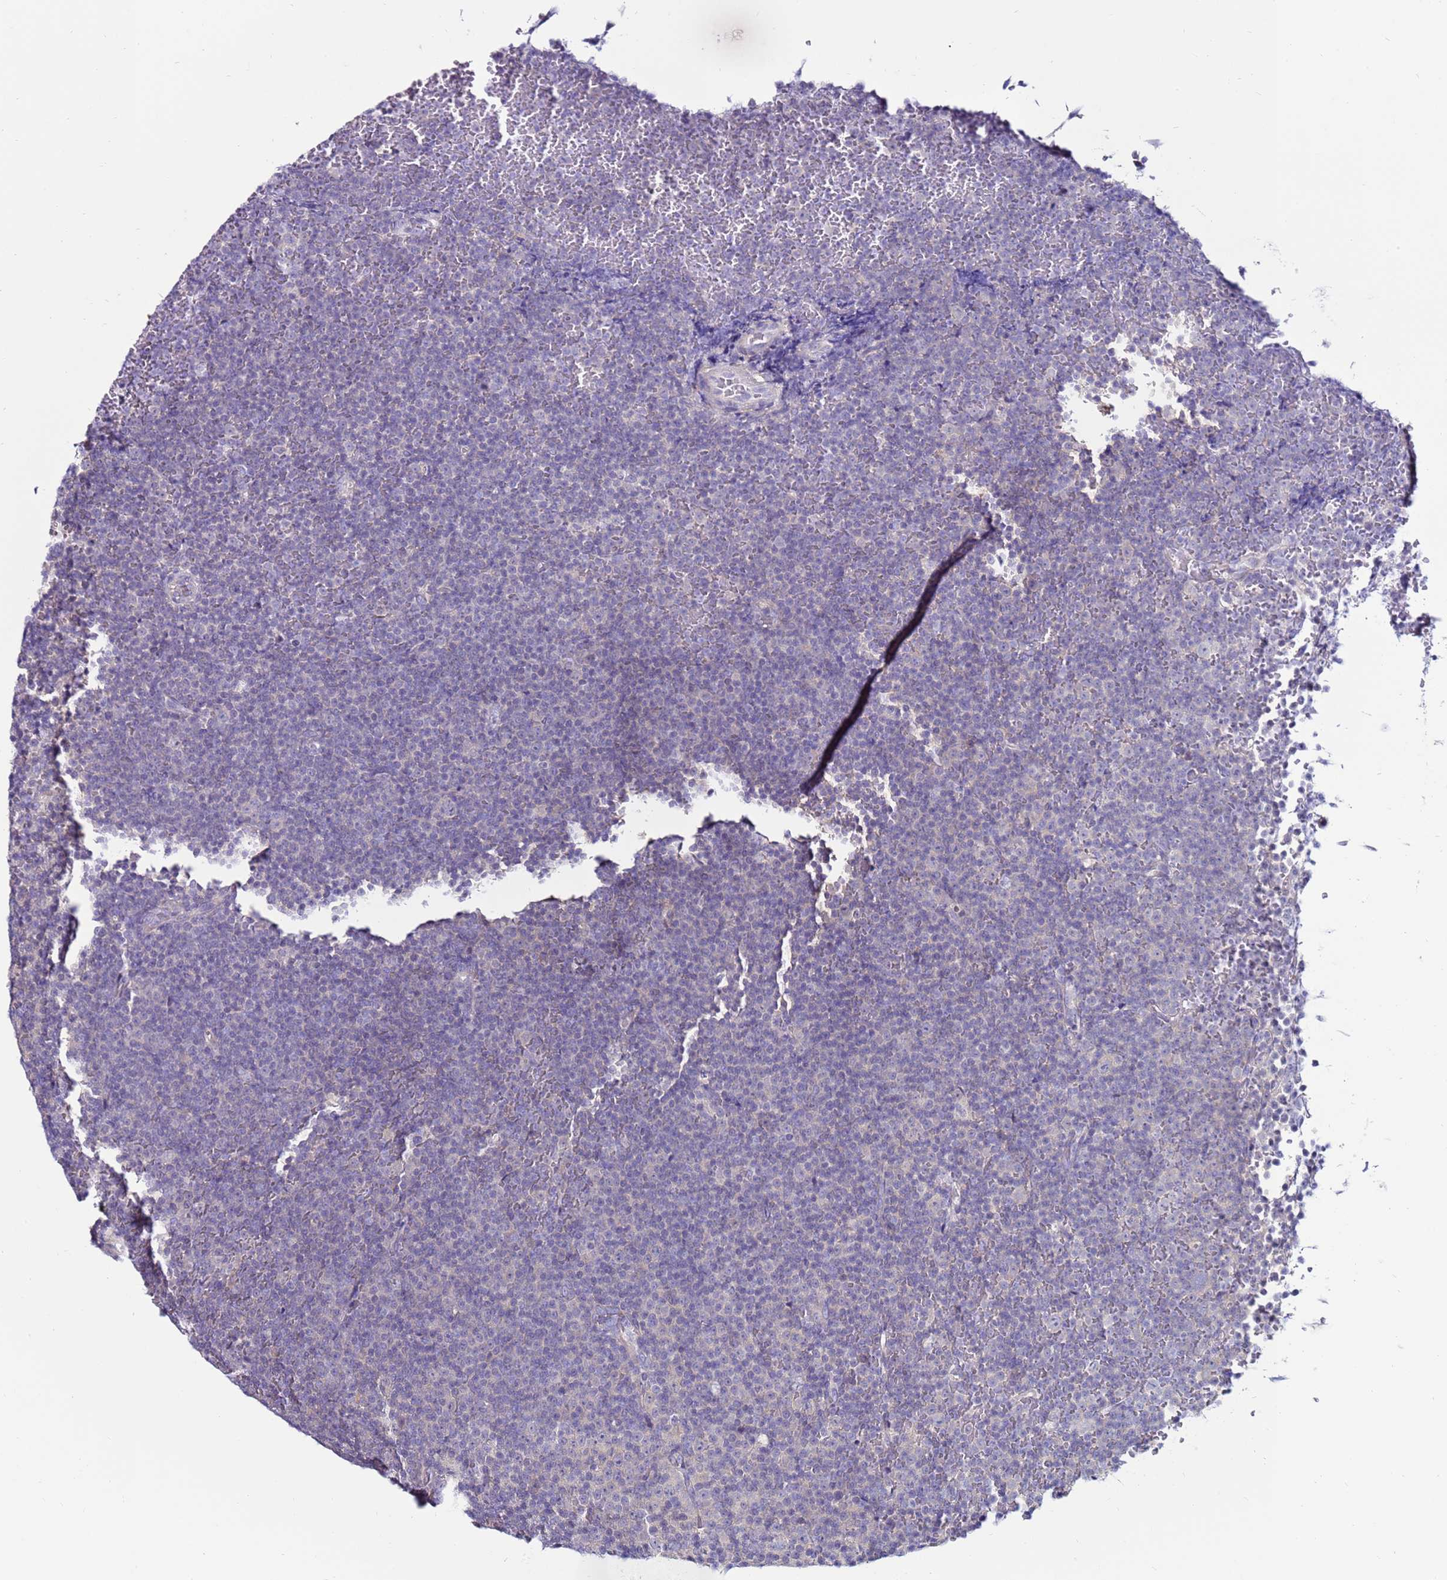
{"staining": {"intensity": "negative", "quantity": "none", "location": "none"}, "tissue": "lymphoma", "cell_type": "Tumor cells", "image_type": "cancer", "snomed": [{"axis": "morphology", "description": "Malignant lymphoma, non-Hodgkin's type, Low grade"}, {"axis": "topography", "description": "Lymph node"}], "caption": "A micrograph of human malignant lymphoma, non-Hodgkin's type (low-grade) is negative for staining in tumor cells.", "gene": "GPN3", "patient": {"sex": "female", "age": 67}}